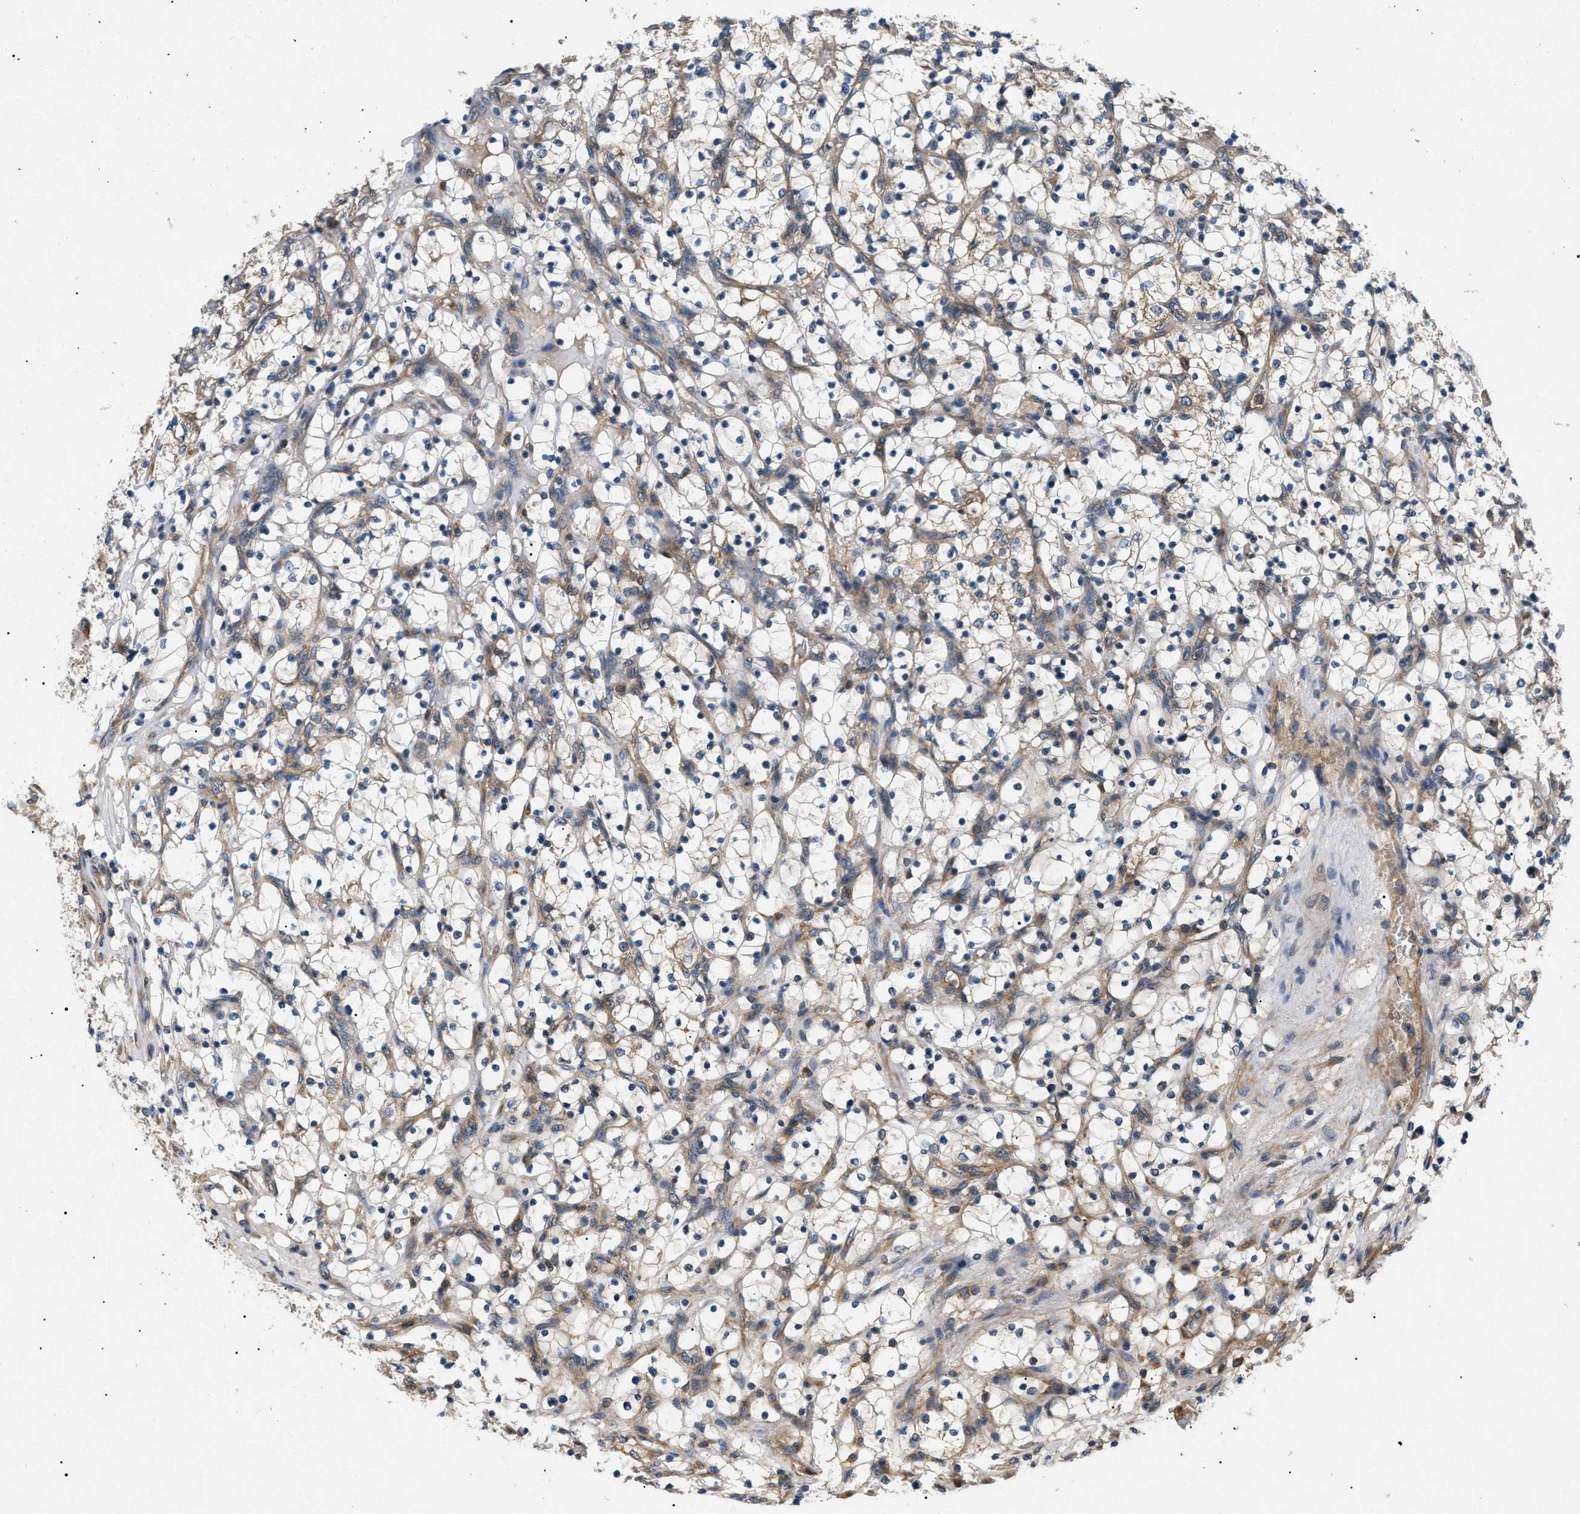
{"staining": {"intensity": "weak", "quantity": "25%-75%", "location": "cytoplasmic/membranous"}, "tissue": "renal cancer", "cell_type": "Tumor cells", "image_type": "cancer", "snomed": [{"axis": "morphology", "description": "Adenocarcinoma, NOS"}, {"axis": "topography", "description": "Kidney"}], "caption": "IHC of human adenocarcinoma (renal) demonstrates low levels of weak cytoplasmic/membranous staining in approximately 25%-75% of tumor cells. Nuclei are stained in blue.", "gene": "PPM1B", "patient": {"sex": "female", "age": 69}}